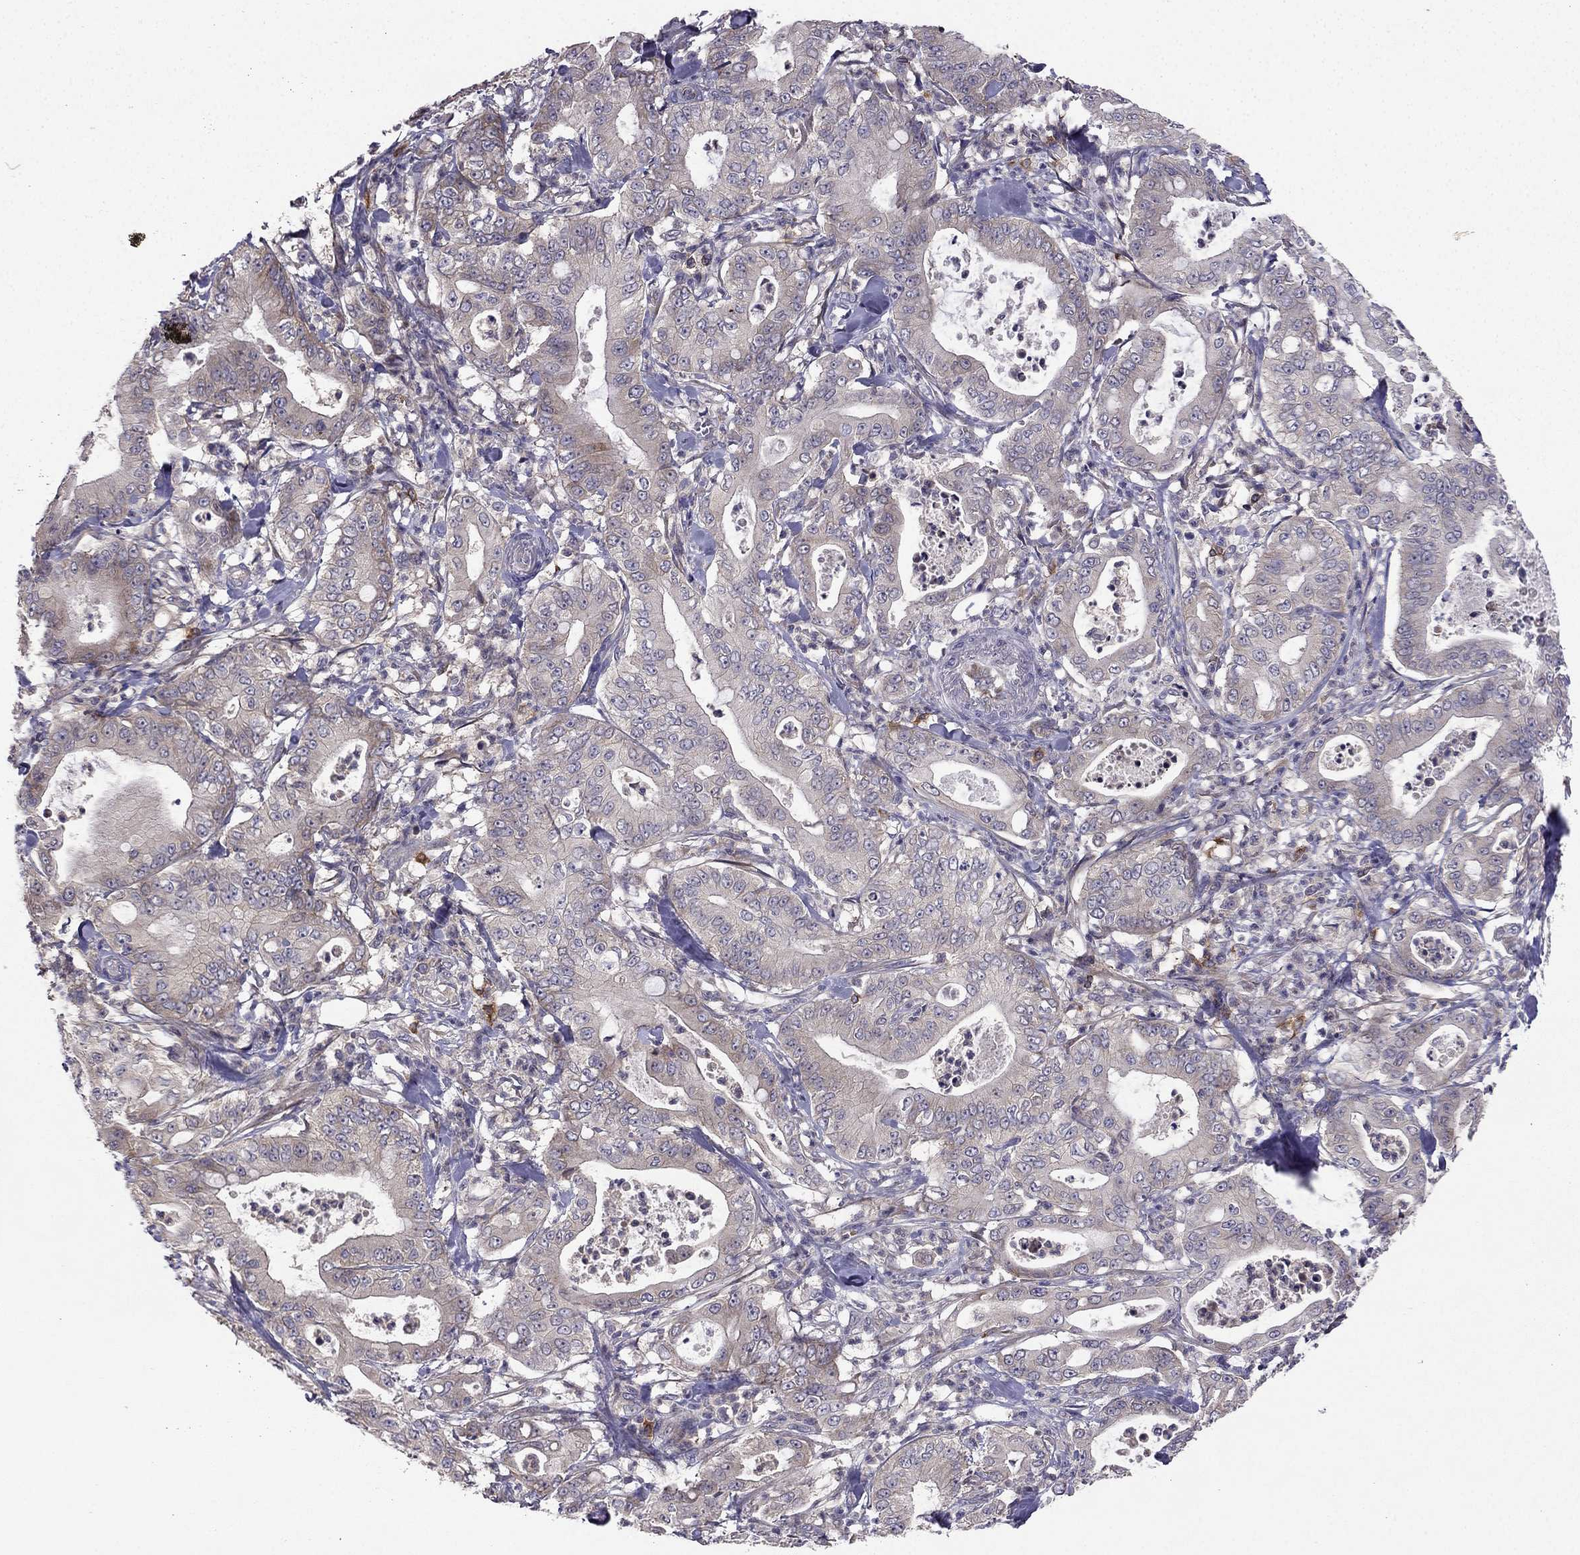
{"staining": {"intensity": "negative", "quantity": "none", "location": "none"}, "tissue": "pancreatic cancer", "cell_type": "Tumor cells", "image_type": "cancer", "snomed": [{"axis": "morphology", "description": "Adenocarcinoma, NOS"}, {"axis": "topography", "description": "Pancreas"}], "caption": "IHC image of neoplastic tissue: adenocarcinoma (pancreatic) stained with DAB reveals no significant protein positivity in tumor cells.", "gene": "STXBP5", "patient": {"sex": "male", "age": 71}}